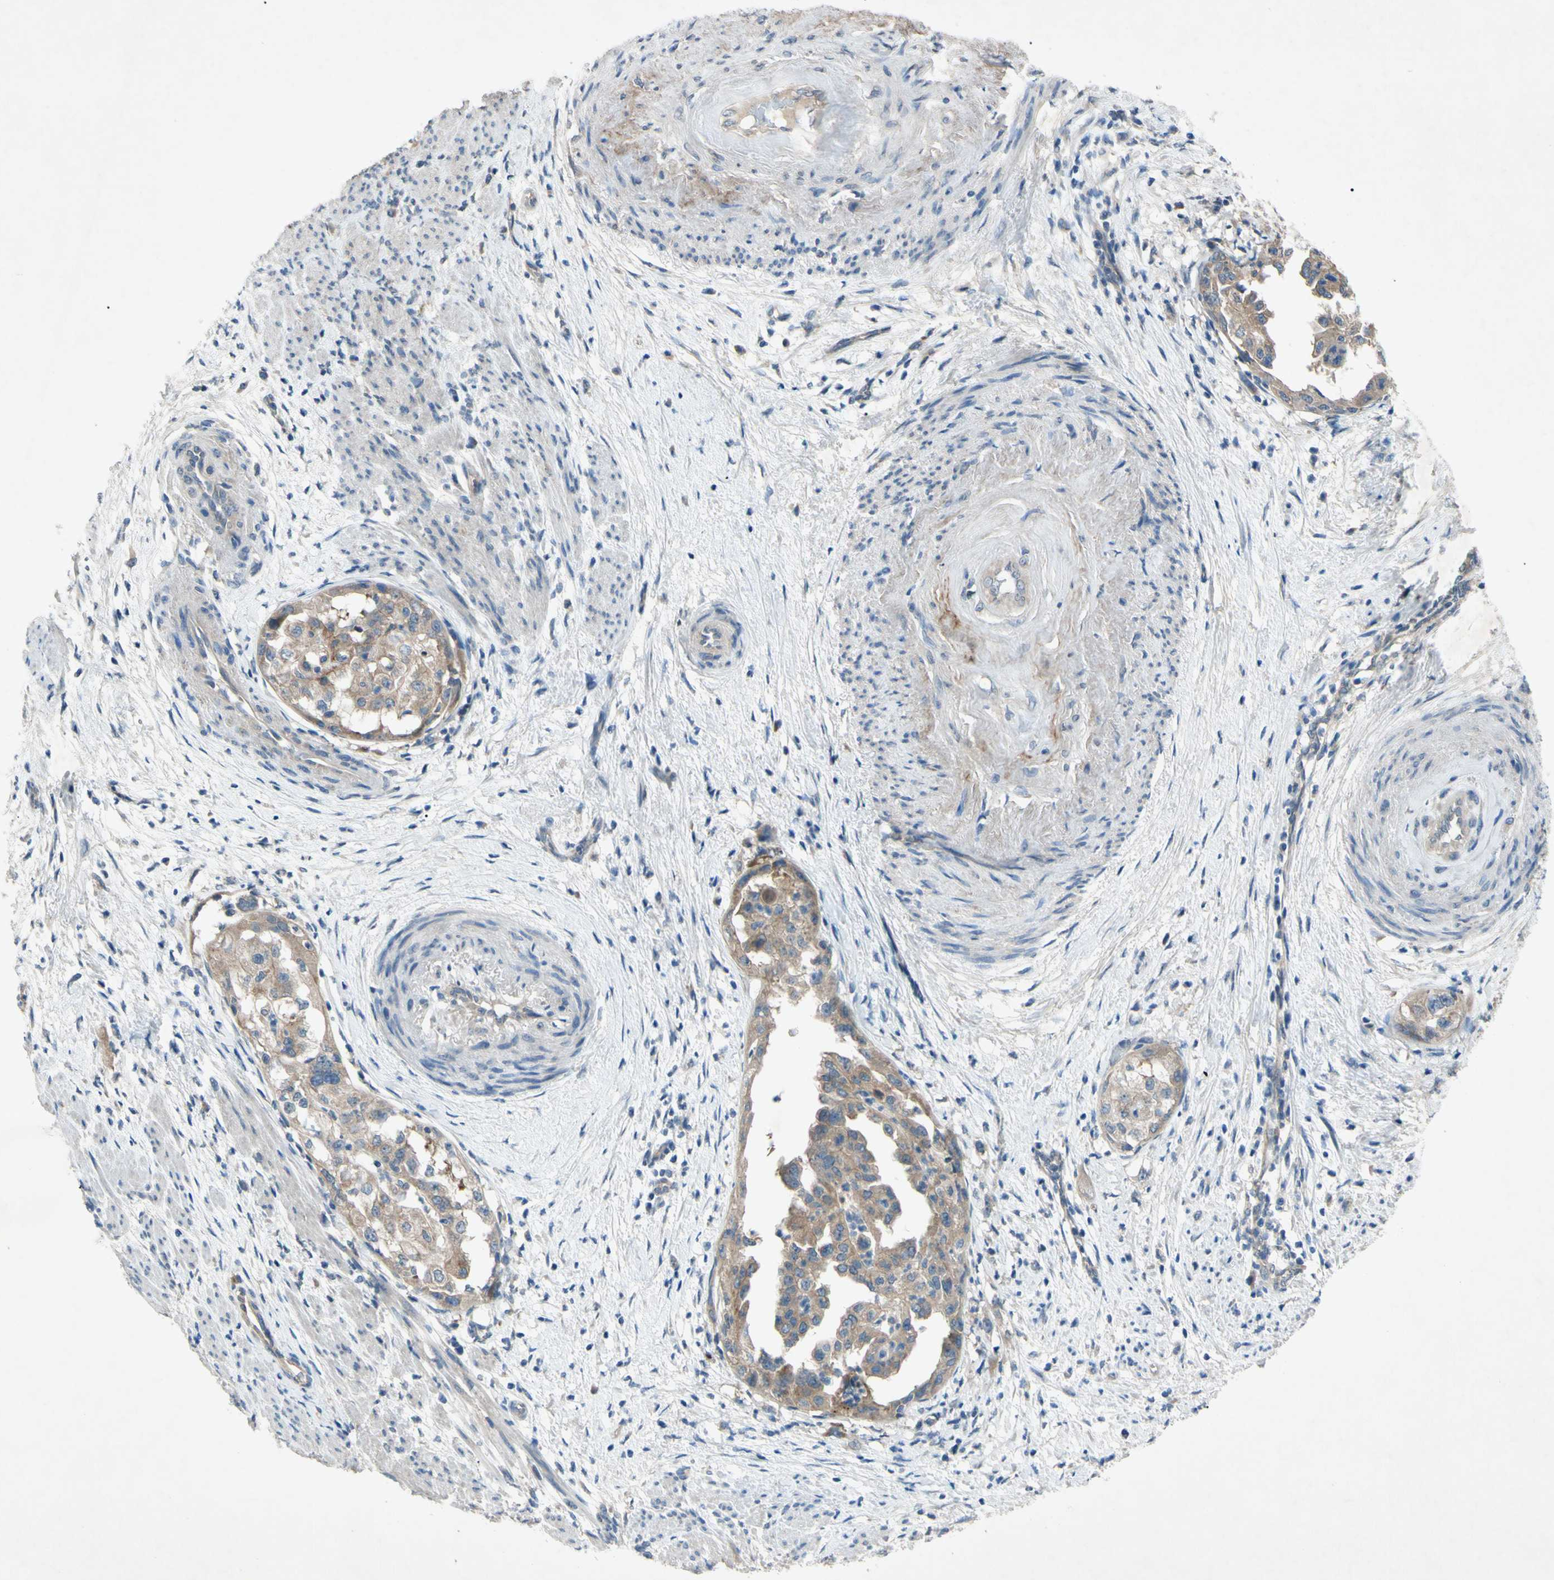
{"staining": {"intensity": "moderate", "quantity": ">75%", "location": "cytoplasmic/membranous"}, "tissue": "endometrial cancer", "cell_type": "Tumor cells", "image_type": "cancer", "snomed": [{"axis": "morphology", "description": "Adenocarcinoma, NOS"}, {"axis": "topography", "description": "Endometrium"}], "caption": "Moderate cytoplasmic/membranous positivity for a protein is identified in about >75% of tumor cells of adenocarcinoma (endometrial) using IHC.", "gene": "HILPDA", "patient": {"sex": "female", "age": 85}}